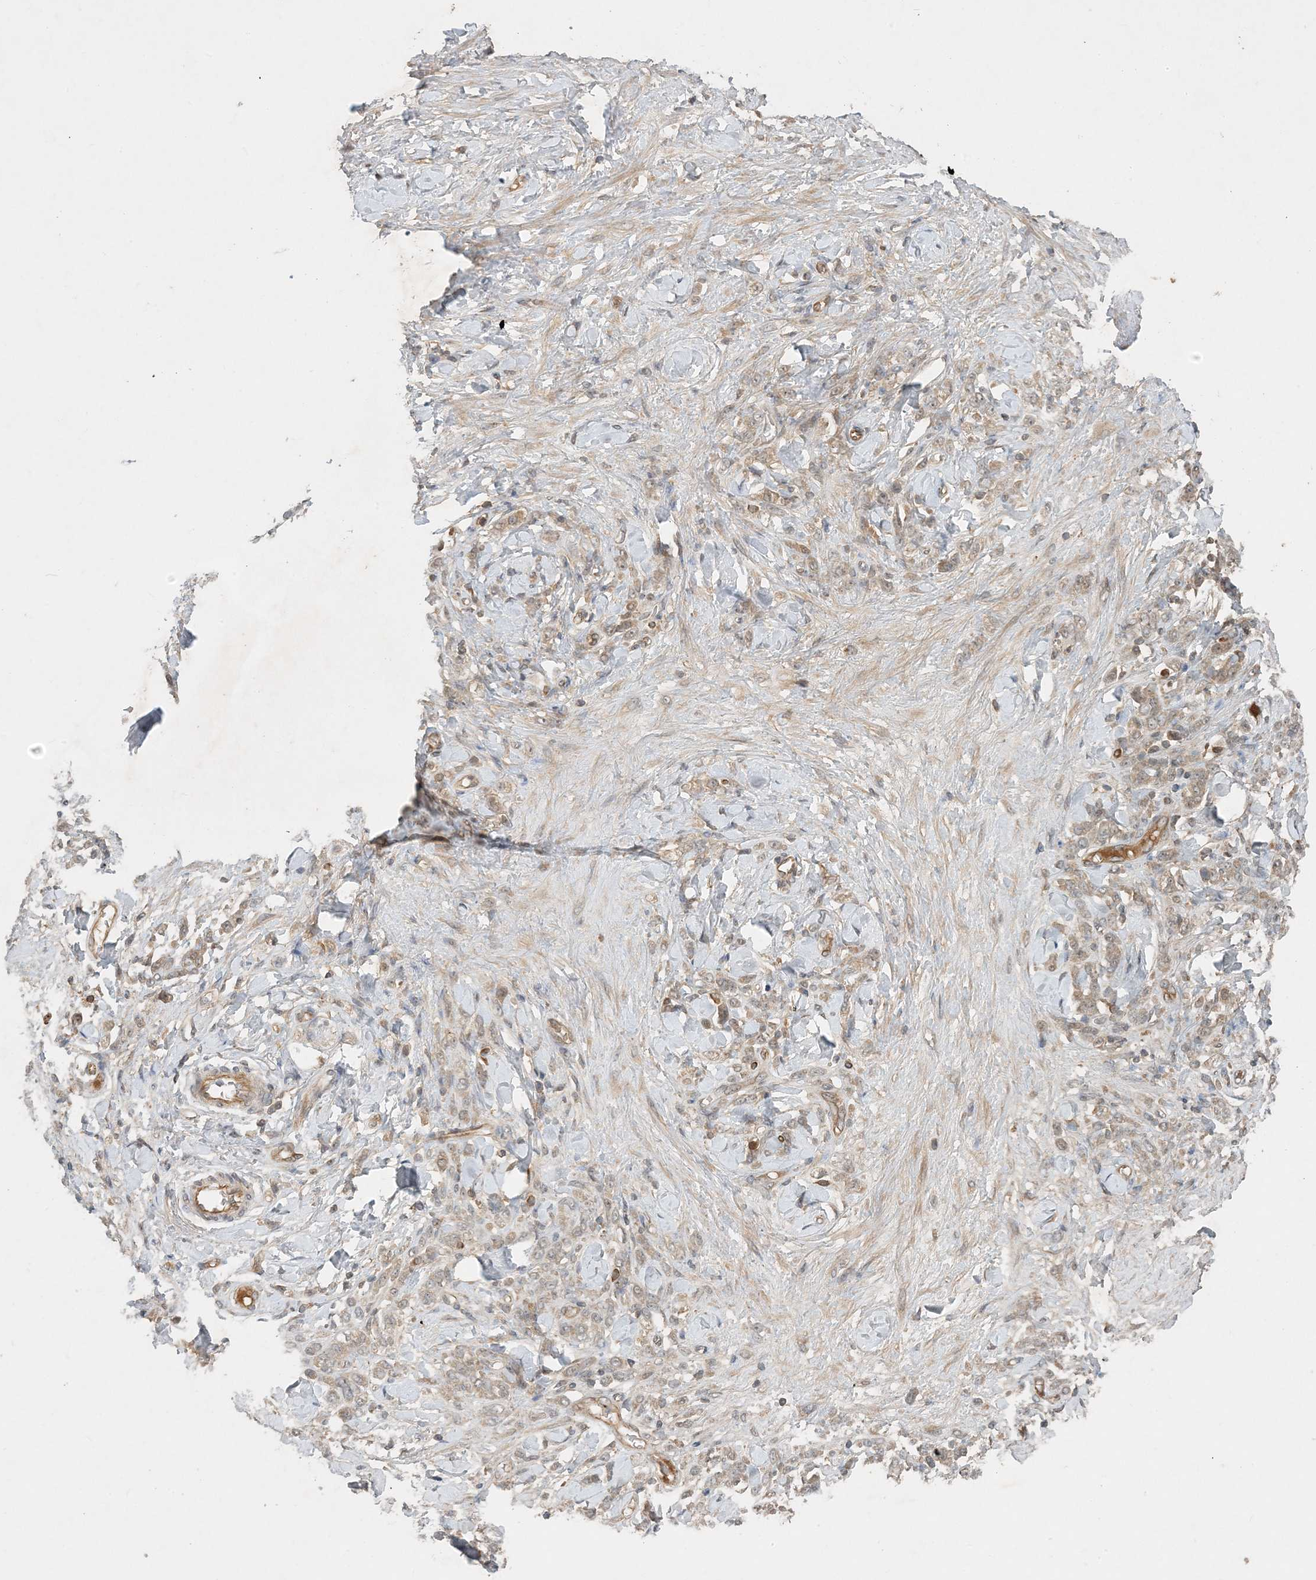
{"staining": {"intensity": "negative", "quantity": "none", "location": "none"}, "tissue": "stomach cancer", "cell_type": "Tumor cells", "image_type": "cancer", "snomed": [{"axis": "morphology", "description": "Normal tissue, NOS"}, {"axis": "morphology", "description": "Adenocarcinoma, NOS"}, {"axis": "topography", "description": "Stomach"}], "caption": "There is no significant expression in tumor cells of stomach cancer (adenocarcinoma).", "gene": "ZCCHC4", "patient": {"sex": "male", "age": 82}}